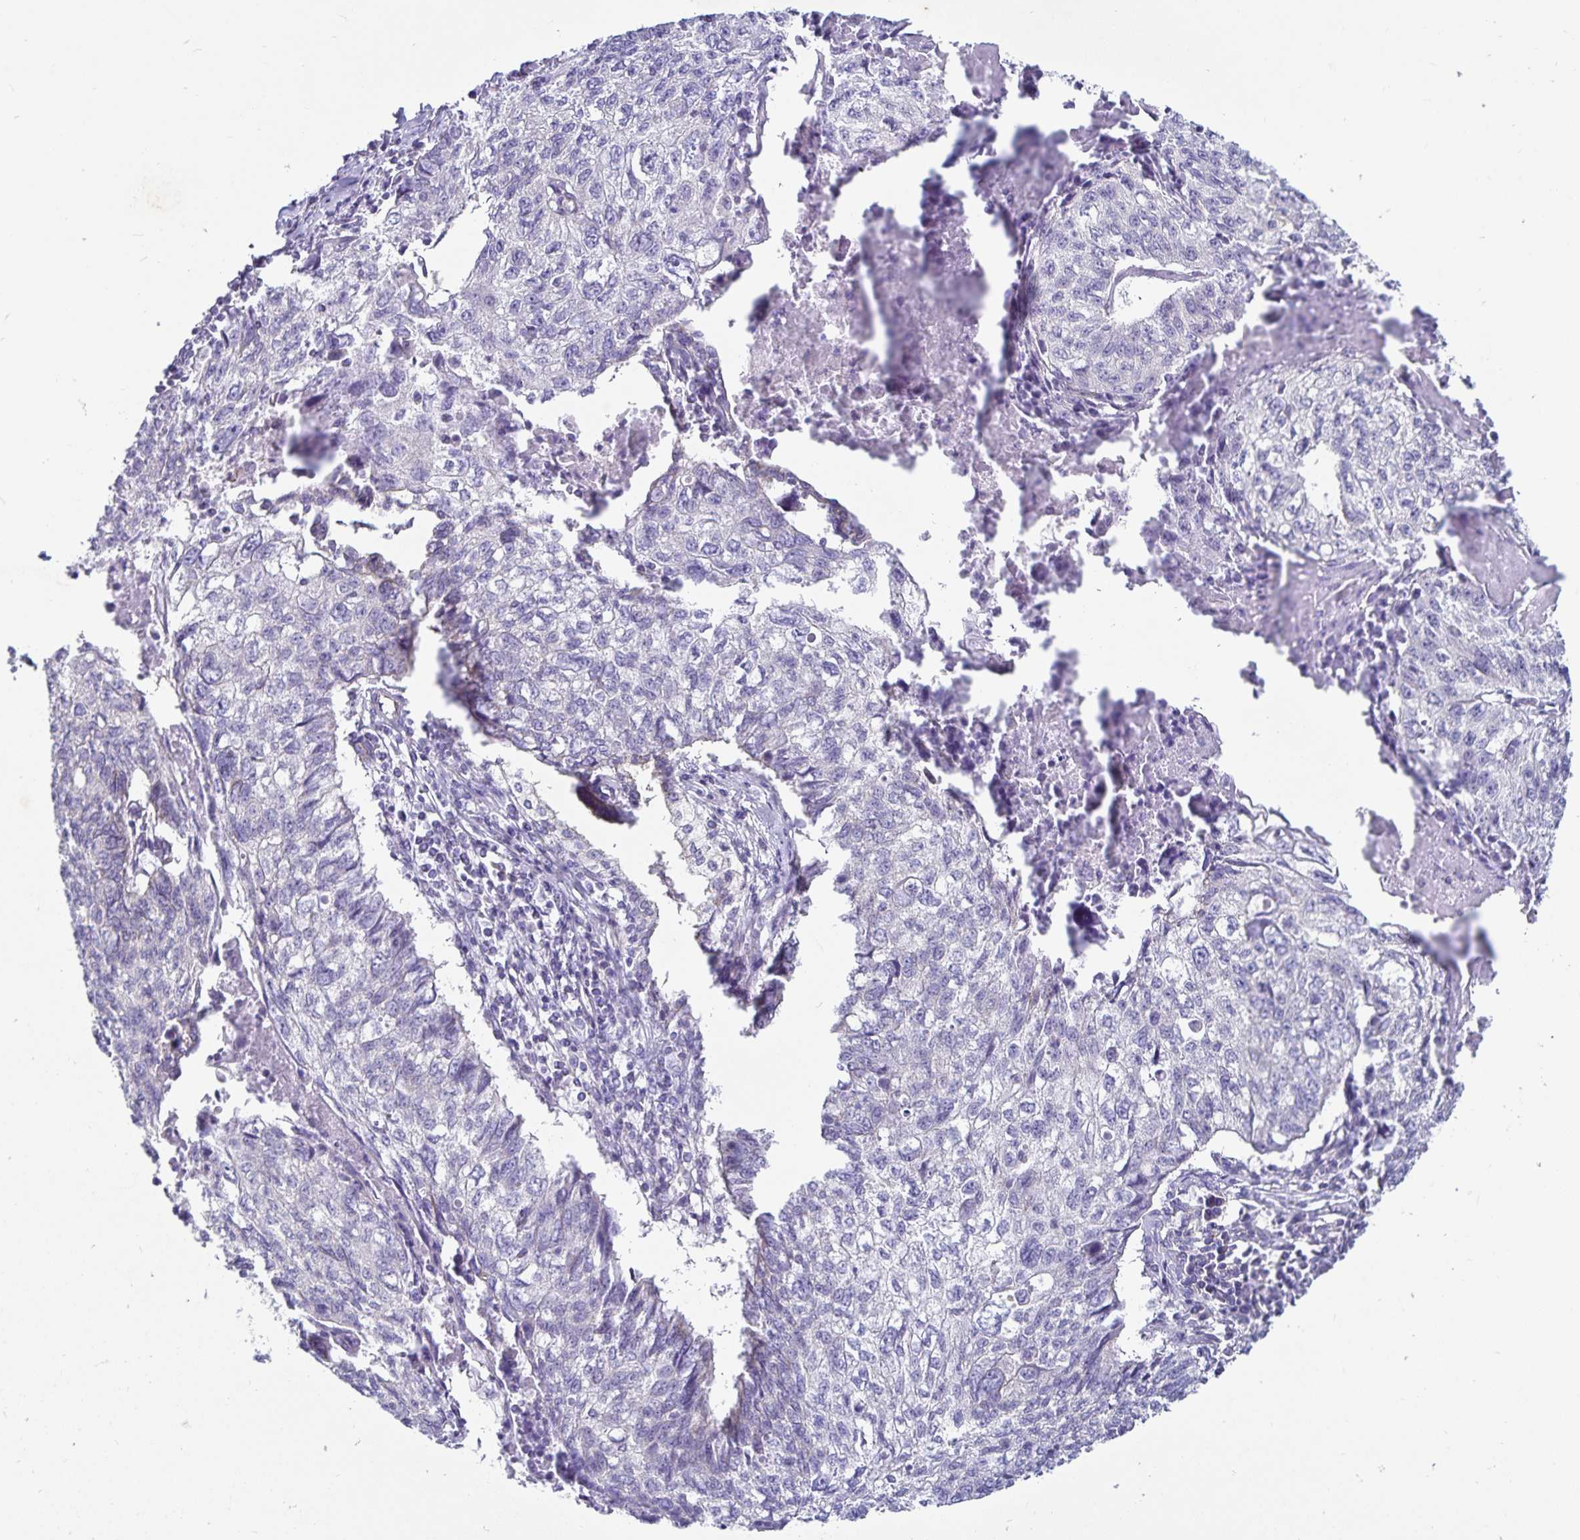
{"staining": {"intensity": "negative", "quantity": "none", "location": "none"}, "tissue": "lung cancer", "cell_type": "Tumor cells", "image_type": "cancer", "snomed": [{"axis": "morphology", "description": "Normal morphology"}, {"axis": "morphology", "description": "Aneuploidy"}, {"axis": "morphology", "description": "Squamous cell carcinoma, NOS"}, {"axis": "topography", "description": "Lymph node"}, {"axis": "topography", "description": "Lung"}], "caption": "Lung squamous cell carcinoma stained for a protein using IHC demonstrates no staining tumor cells.", "gene": "FAM120A", "patient": {"sex": "female", "age": 76}}